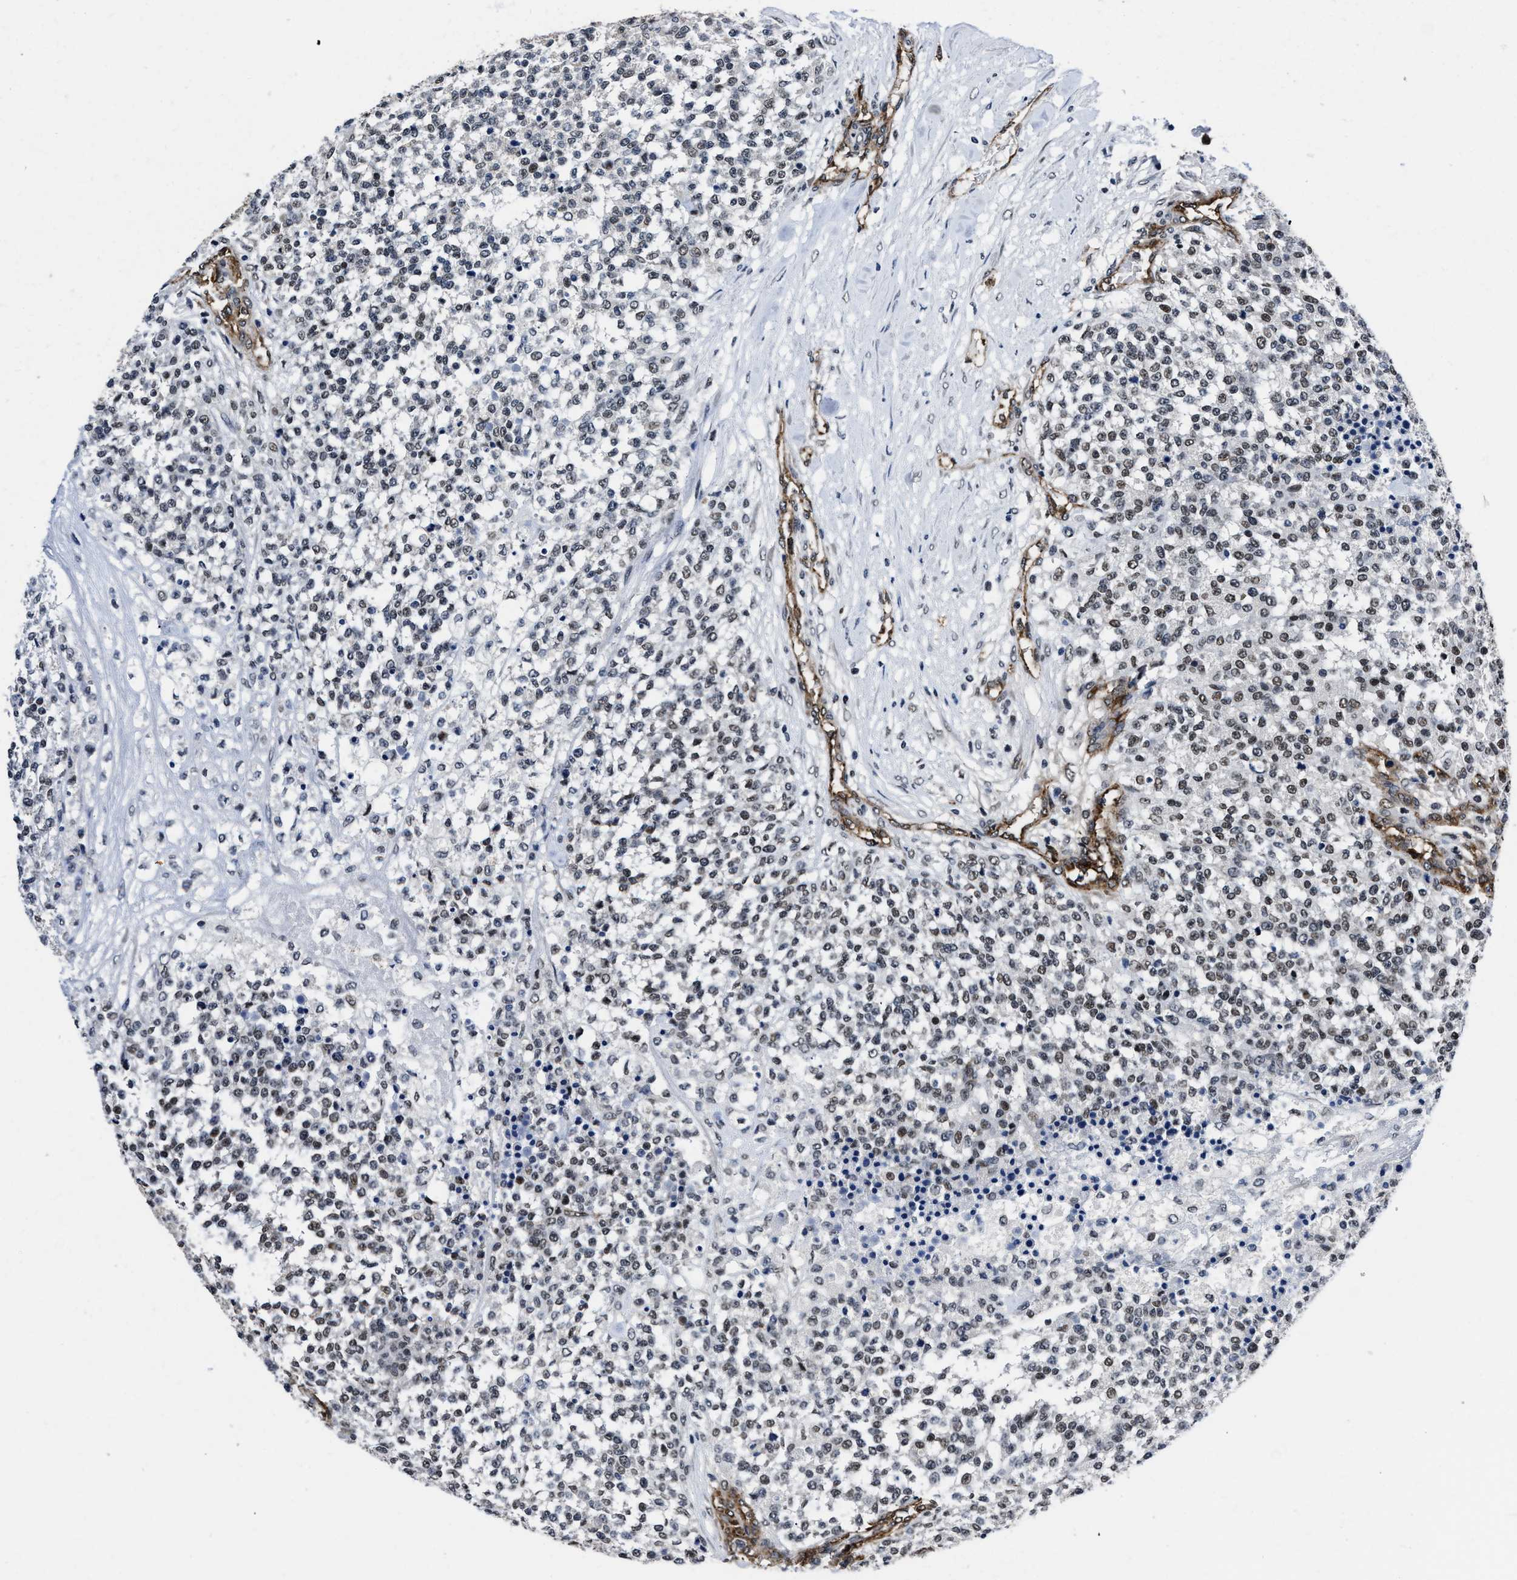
{"staining": {"intensity": "weak", "quantity": ">75%", "location": "cytoplasmic/membranous,nuclear"}, "tissue": "testis cancer", "cell_type": "Tumor cells", "image_type": "cancer", "snomed": [{"axis": "morphology", "description": "Seminoma, NOS"}, {"axis": "topography", "description": "Testis"}], "caption": "Immunohistochemical staining of testis seminoma demonstrates low levels of weak cytoplasmic/membranous and nuclear protein staining in approximately >75% of tumor cells. Using DAB (brown) and hematoxylin (blue) stains, captured at high magnification using brightfield microscopy.", "gene": "MARCKSL1", "patient": {"sex": "male", "age": 59}}